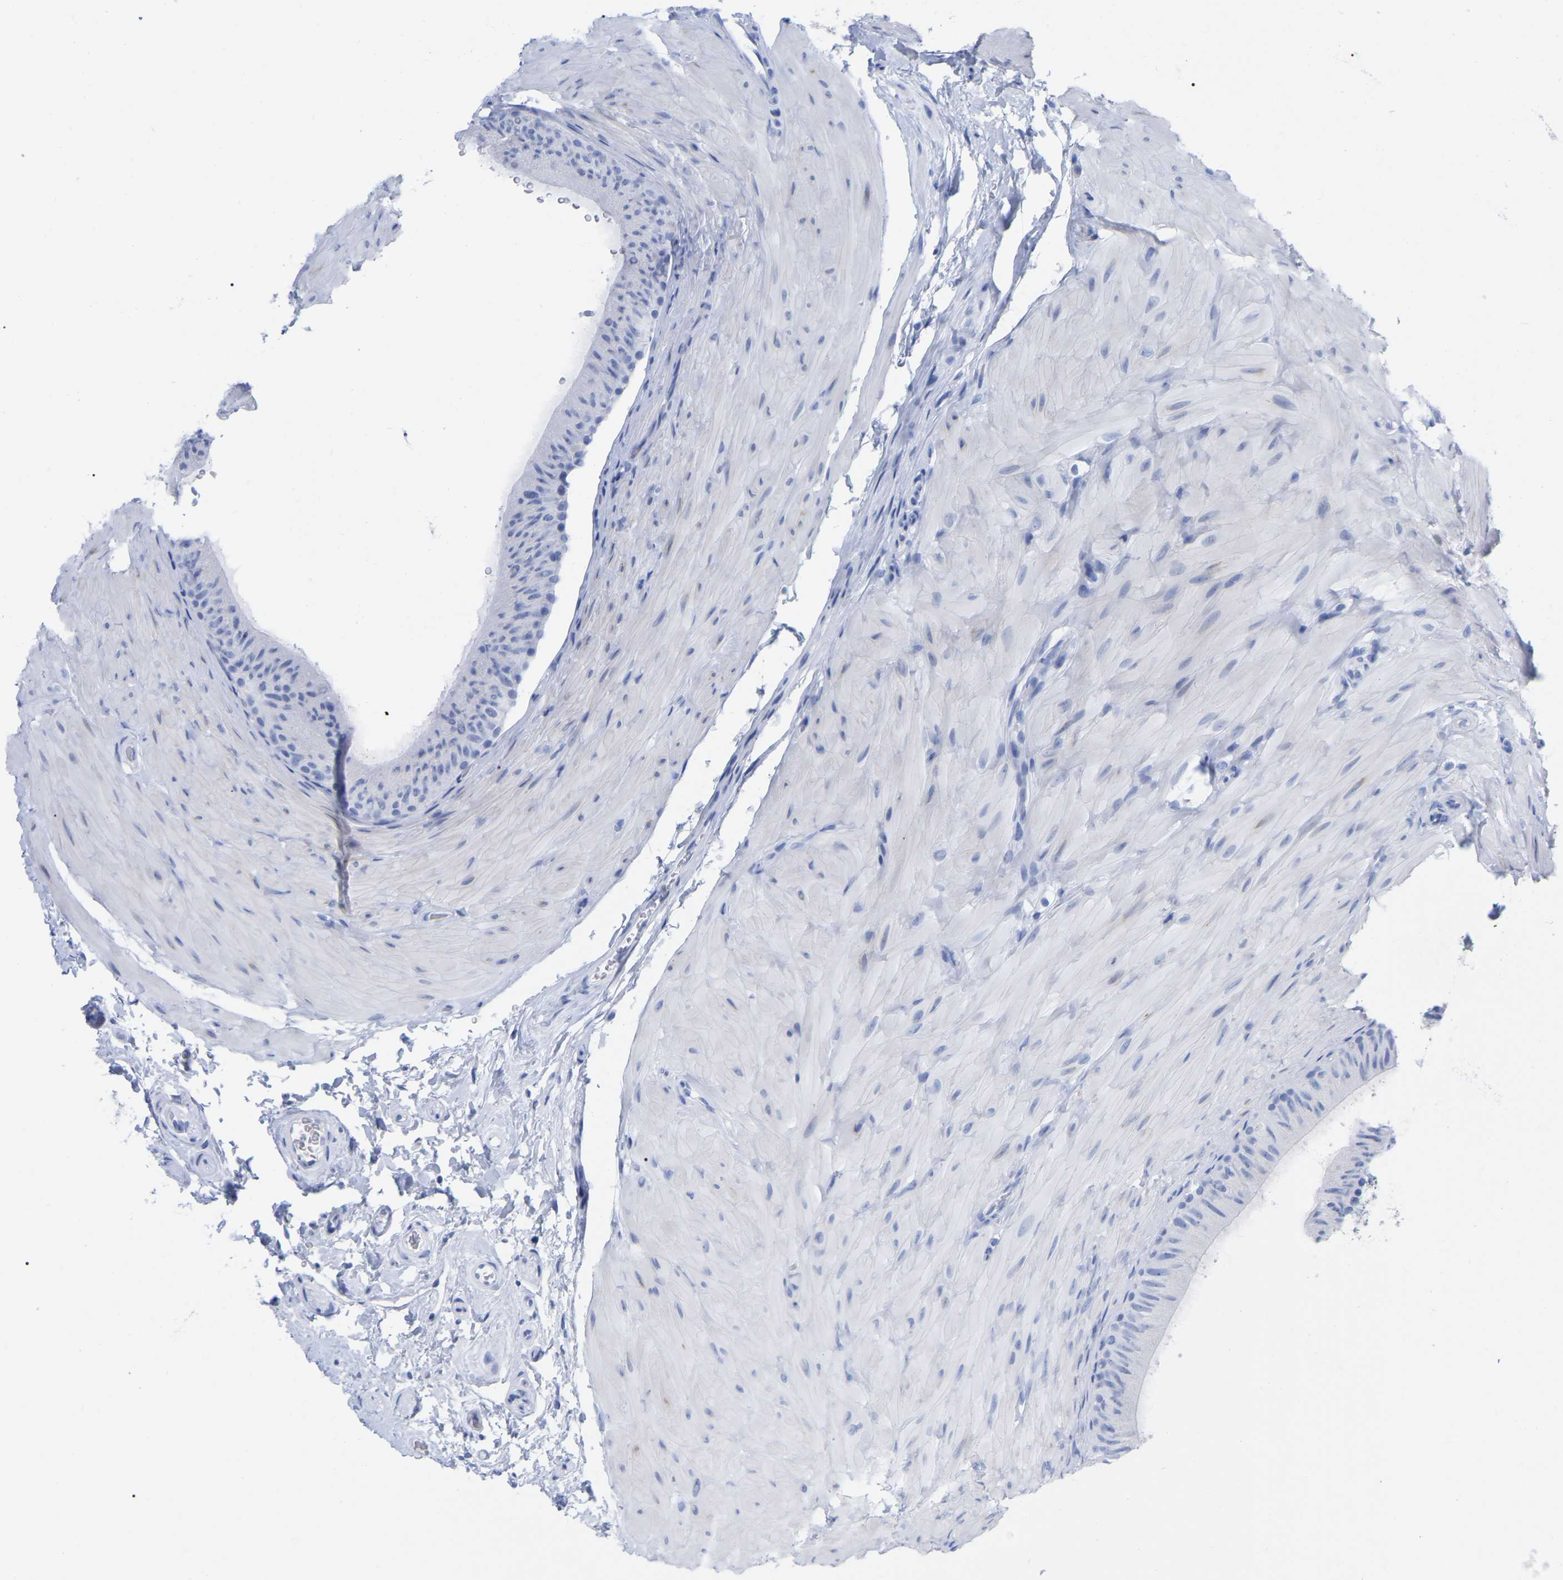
{"staining": {"intensity": "negative", "quantity": "none", "location": "none"}, "tissue": "epididymis", "cell_type": "Glandular cells", "image_type": "normal", "snomed": [{"axis": "morphology", "description": "Normal tissue, NOS"}, {"axis": "topography", "description": "Epididymis"}], "caption": "Immunohistochemistry (IHC) histopathology image of normal epididymis: human epididymis stained with DAB displays no significant protein positivity in glandular cells.", "gene": "HAPLN1", "patient": {"sex": "male", "age": 34}}